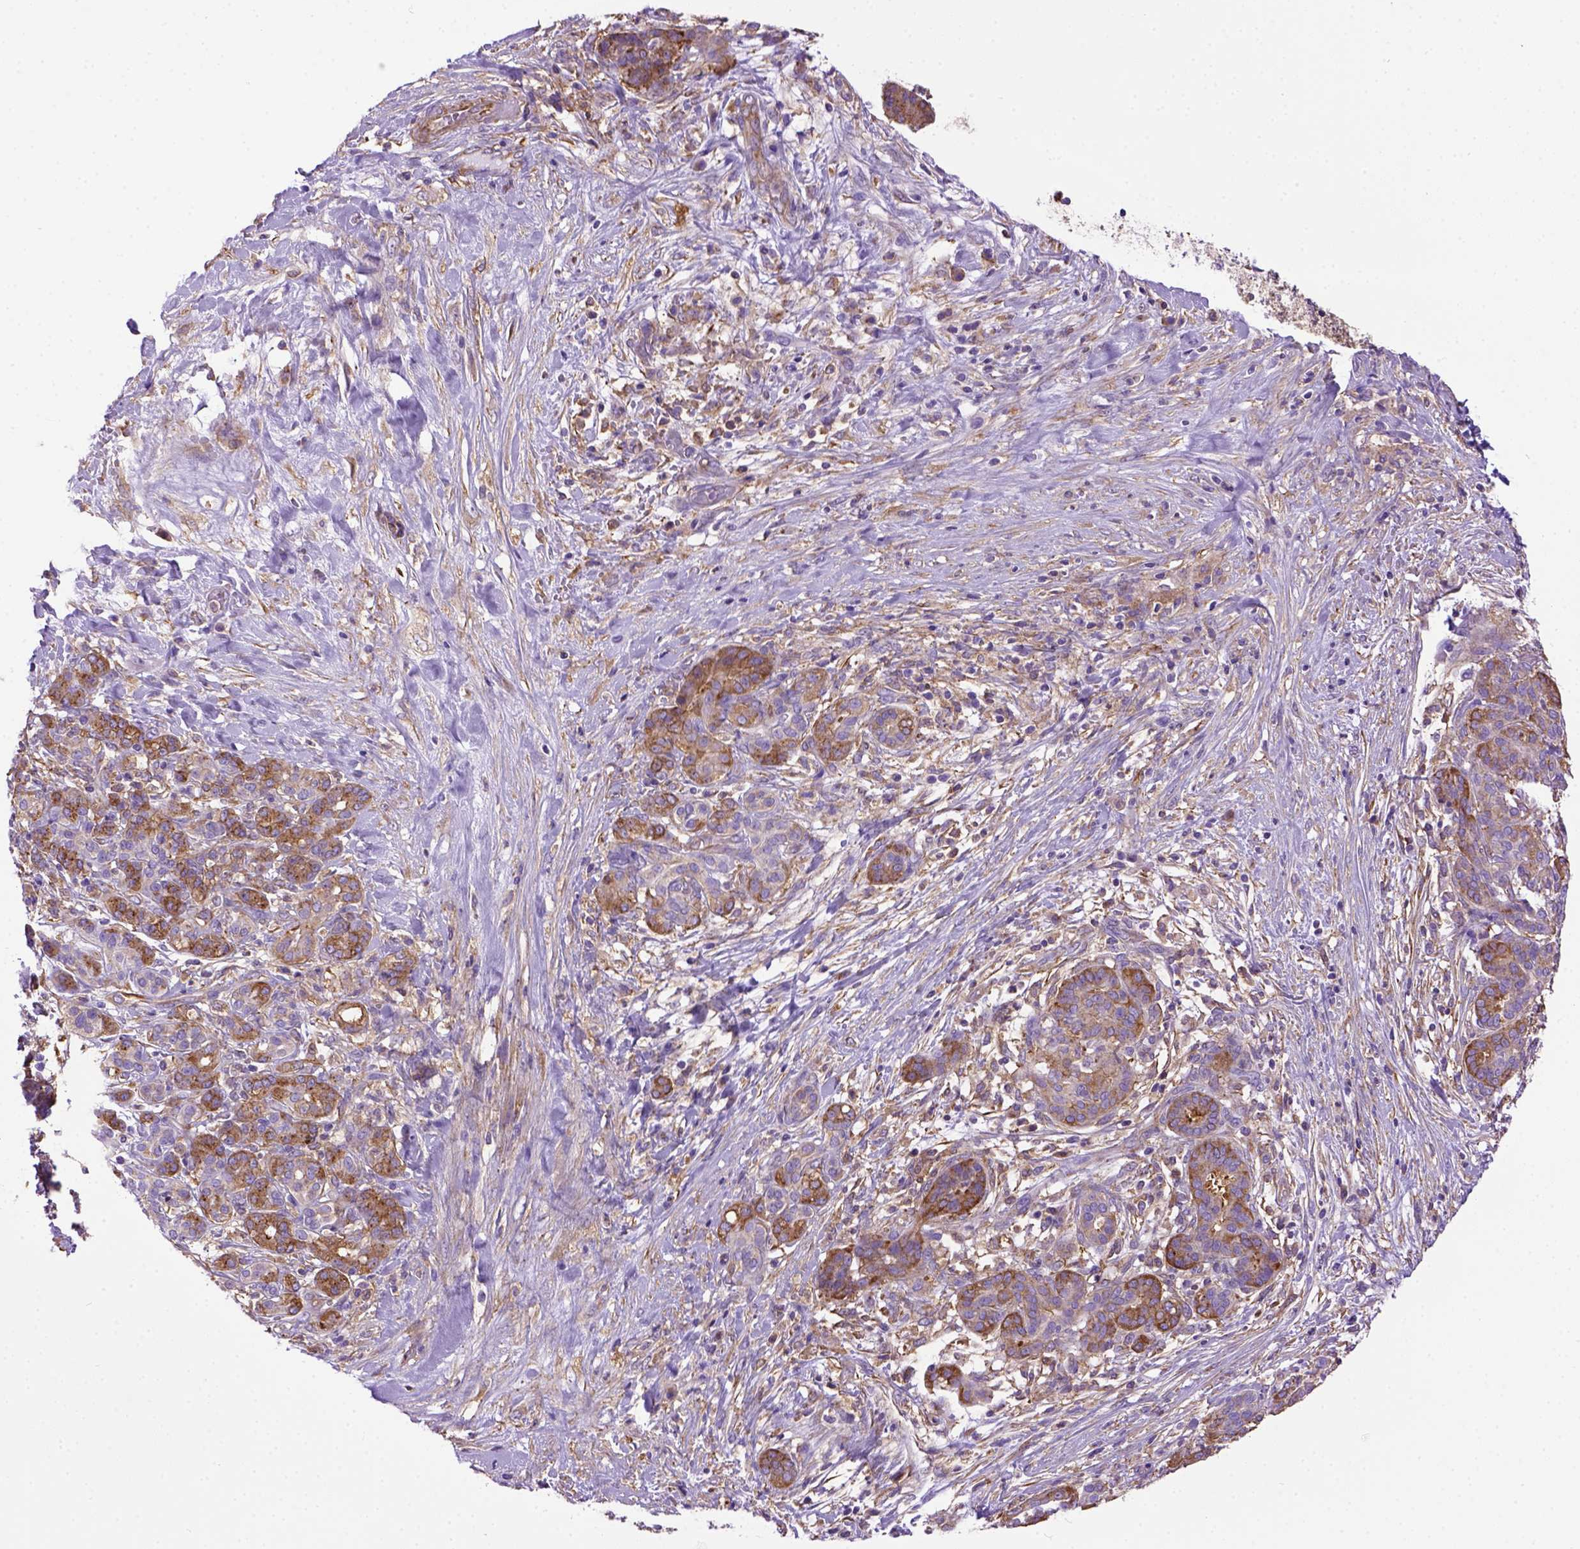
{"staining": {"intensity": "moderate", "quantity": ">75%", "location": "cytoplasmic/membranous"}, "tissue": "pancreatic cancer", "cell_type": "Tumor cells", "image_type": "cancer", "snomed": [{"axis": "morphology", "description": "Adenocarcinoma, NOS"}, {"axis": "topography", "description": "Pancreas"}], "caption": "An immunohistochemistry image of tumor tissue is shown. Protein staining in brown highlights moderate cytoplasmic/membranous positivity in pancreatic cancer (adenocarcinoma) within tumor cells.", "gene": "MVP", "patient": {"sex": "male", "age": 44}}